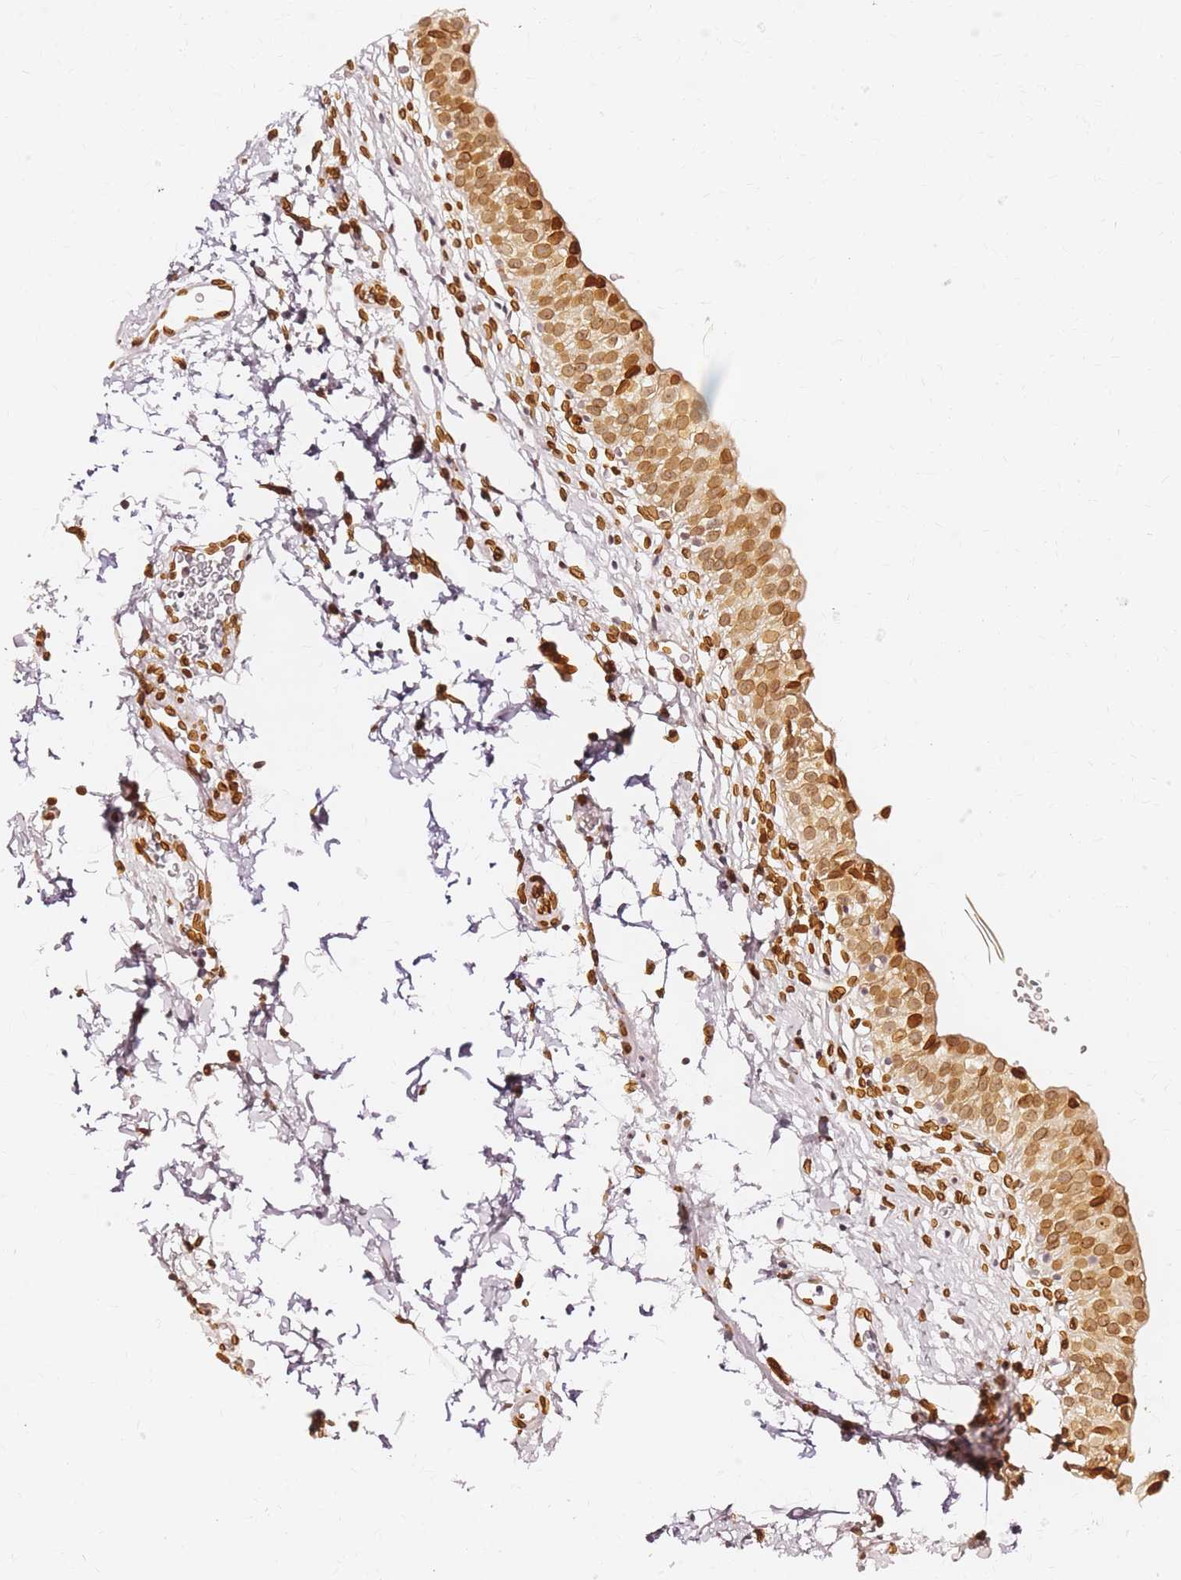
{"staining": {"intensity": "strong", "quantity": ">75%", "location": "nuclear"}, "tissue": "urinary bladder", "cell_type": "Urothelial cells", "image_type": "normal", "snomed": [{"axis": "morphology", "description": "Normal tissue, NOS"}, {"axis": "topography", "description": "Urinary bladder"}, {"axis": "topography", "description": "Peripheral nerve tissue"}], "caption": "High-magnification brightfield microscopy of benign urinary bladder stained with DAB (3,3'-diaminobenzidine) (brown) and counterstained with hematoxylin (blue). urothelial cells exhibit strong nuclear staining is appreciated in approximately>75% of cells.", "gene": "C6orf141", "patient": {"sex": "male", "age": 55}}